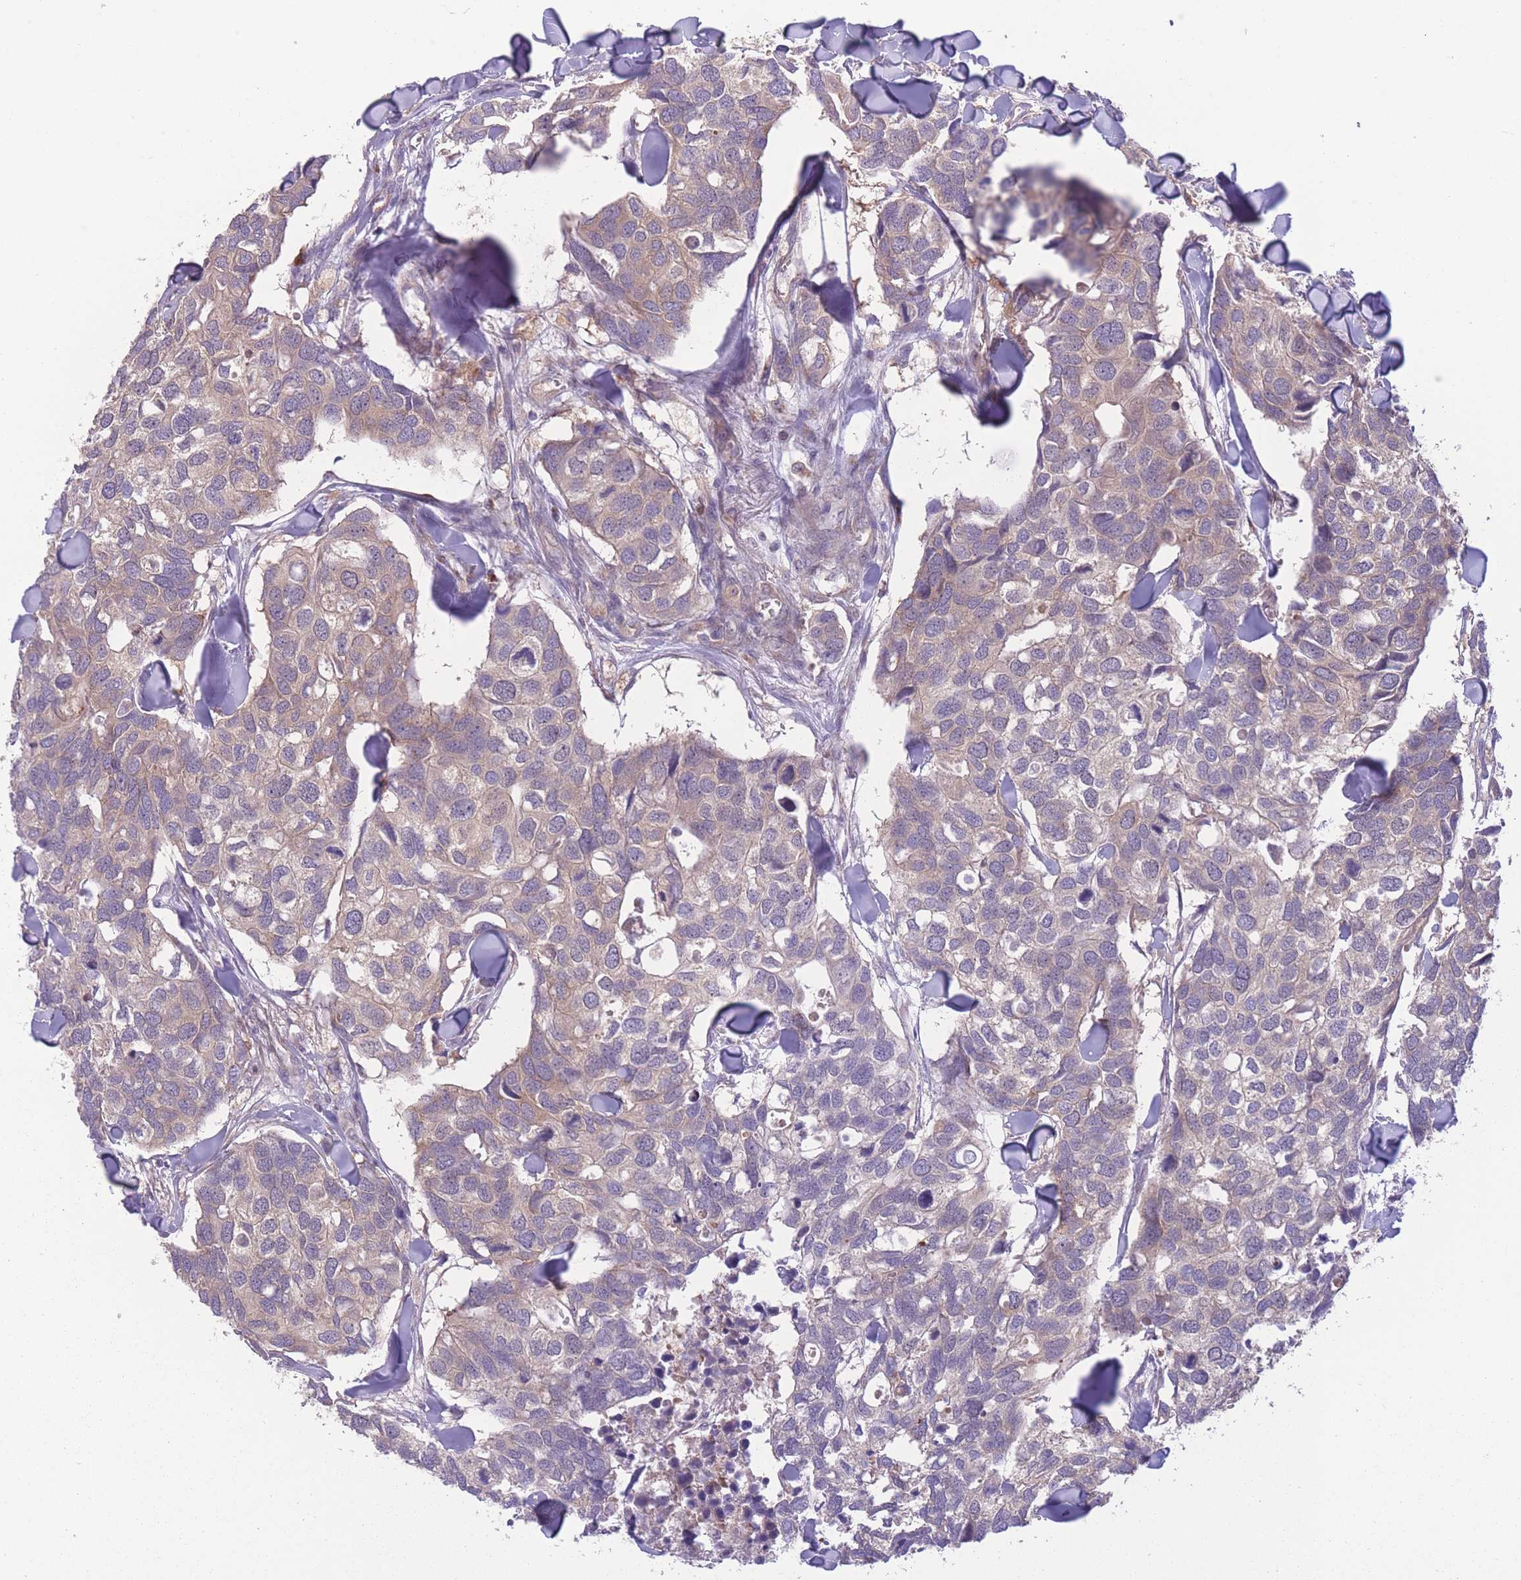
{"staining": {"intensity": "moderate", "quantity": "25%-75%", "location": "cytoplasmic/membranous"}, "tissue": "breast cancer", "cell_type": "Tumor cells", "image_type": "cancer", "snomed": [{"axis": "morphology", "description": "Duct carcinoma"}, {"axis": "topography", "description": "Breast"}], "caption": "Breast cancer stained with DAB (3,3'-diaminobenzidine) immunohistochemistry shows medium levels of moderate cytoplasmic/membranous positivity in approximately 25%-75% of tumor cells.", "gene": "CCT6B", "patient": {"sex": "female", "age": 83}}